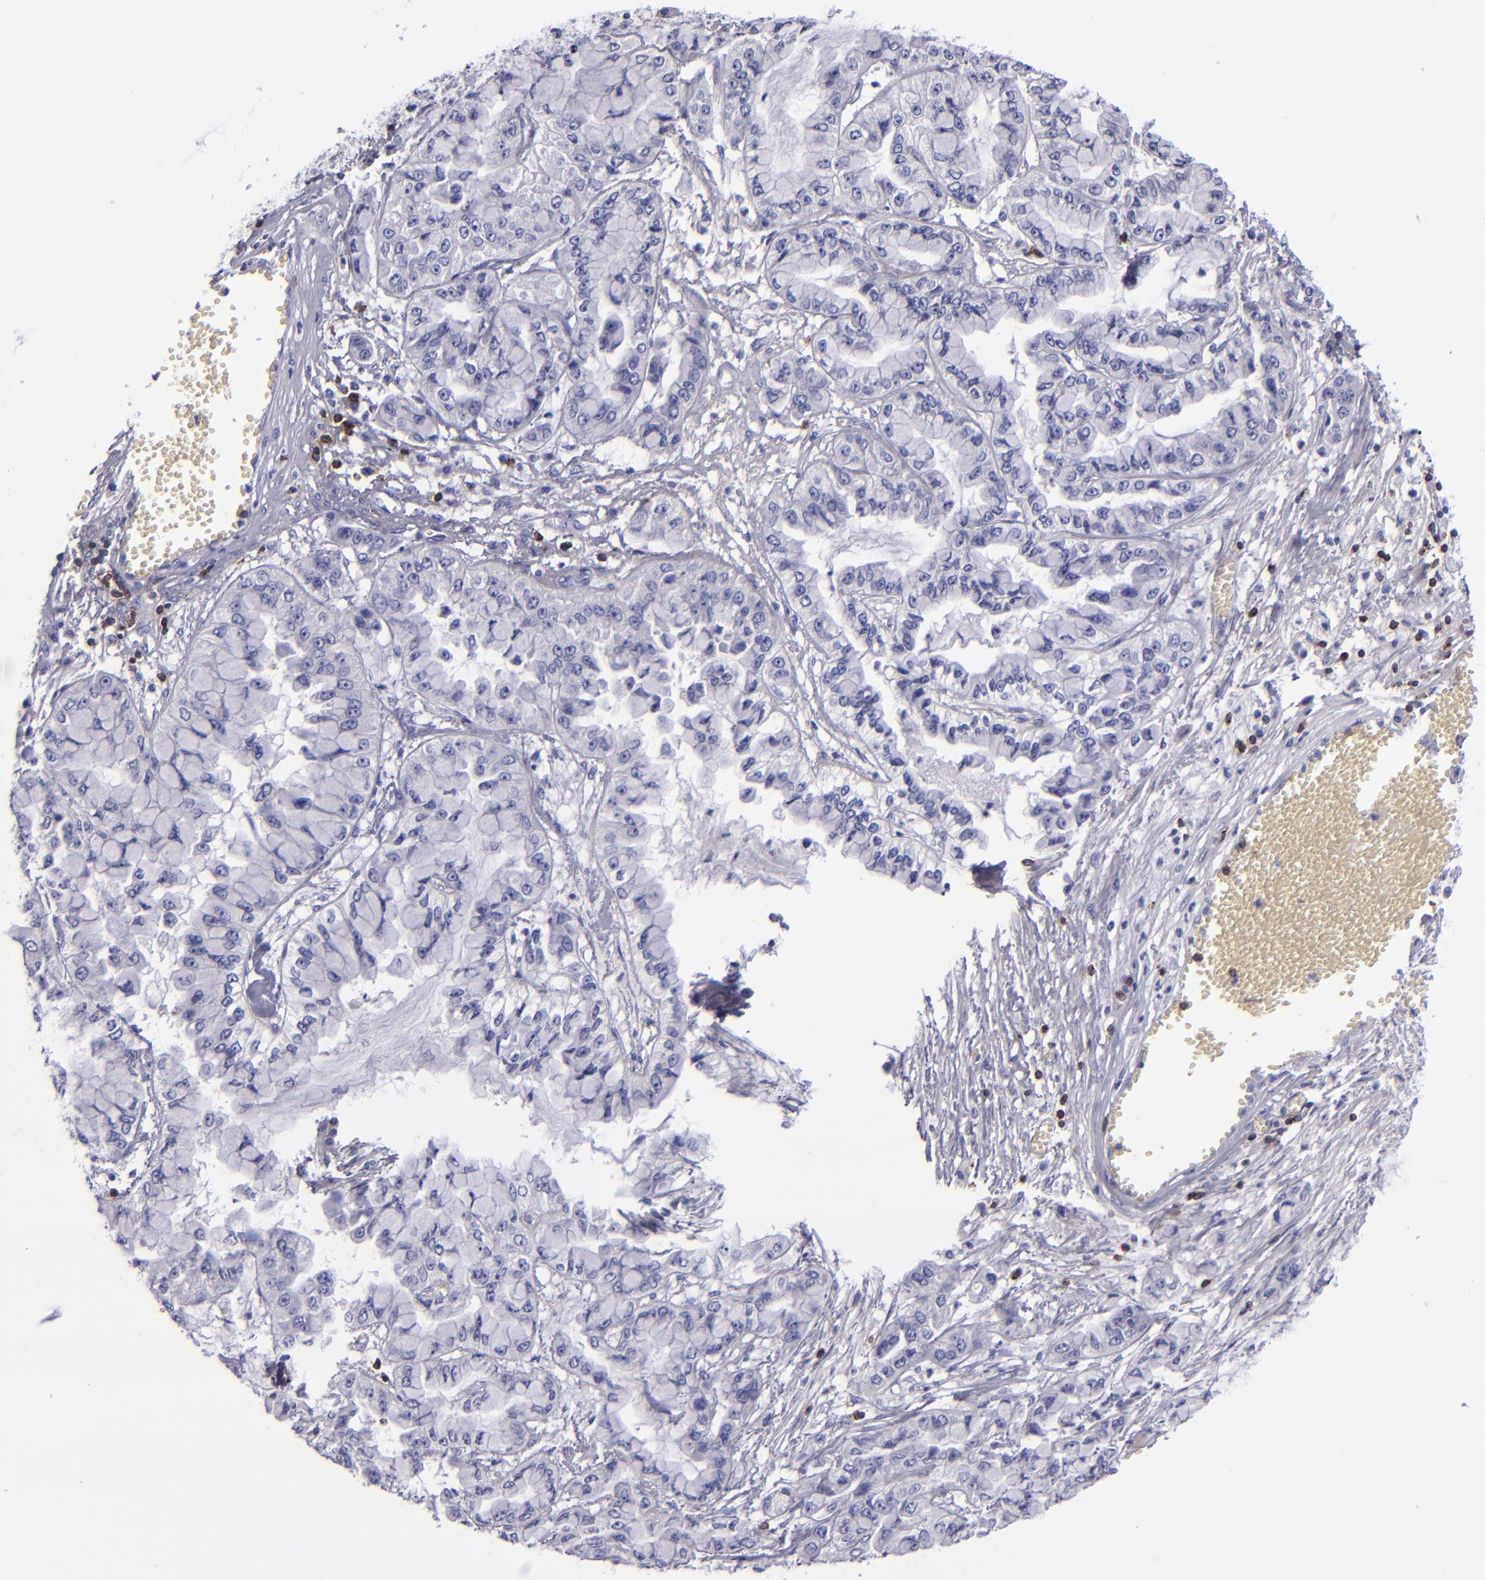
{"staining": {"intensity": "negative", "quantity": "none", "location": "none"}, "tissue": "liver cancer", "cell_type": "Tumor cells", "image_type": "cancer", "snomed": [{"axis": "morphology", "description": "Cholangiocarcinoma"}, {"axis": "topography", "description": "Liver"}], "caption": "This histopathology image is of liver cancer (cholangiocarcinoma) stained with immunohistochemistry to label a protein in brown with the nuclei are counter-stained blue. There is no positivity in tumor cells.", "gene": "CD2", "patient": {"sex": "female", "age": 79}}